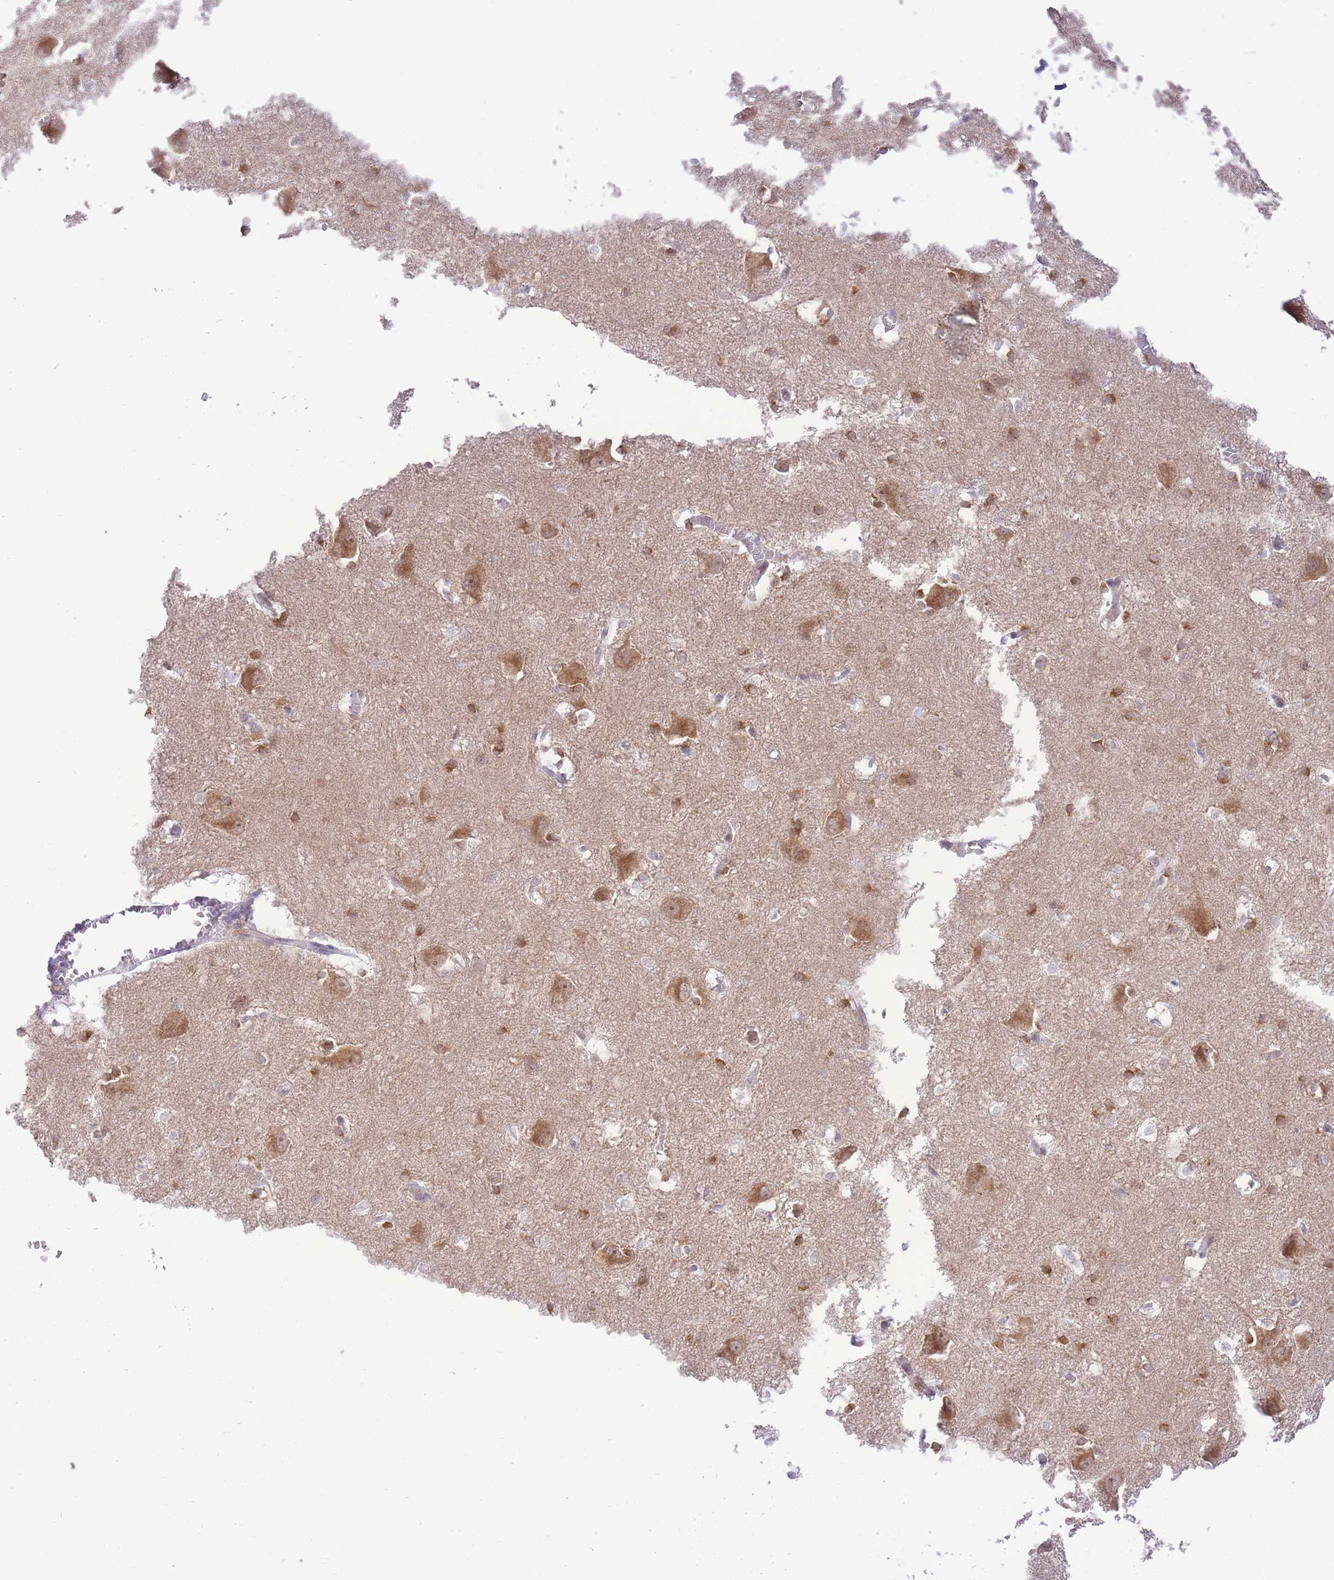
{"staining": {"intensity": "negative", "quantity": "none", "location": "none"}, "tissue": "caudate", "cell_type": "Glial cells", "image_type": "normal", "snomed": [{"axis": "morphology", "description": "Normal tissue, NOS"}, {"axis": "topography", "description": "Lateral ventricle wall"}], "caption": "A high-resolution micrograph shows immunohistochemistry staining of normal caudate, which exhibits no significant staining in glial cells. The staining is performed using DAB (3,3'-diaminobenzidine) brown chromogen with nuclei counter-stained in using hematoxylin.", "gene": "STK39", "patient": {"sex": "male", "age": 37}}